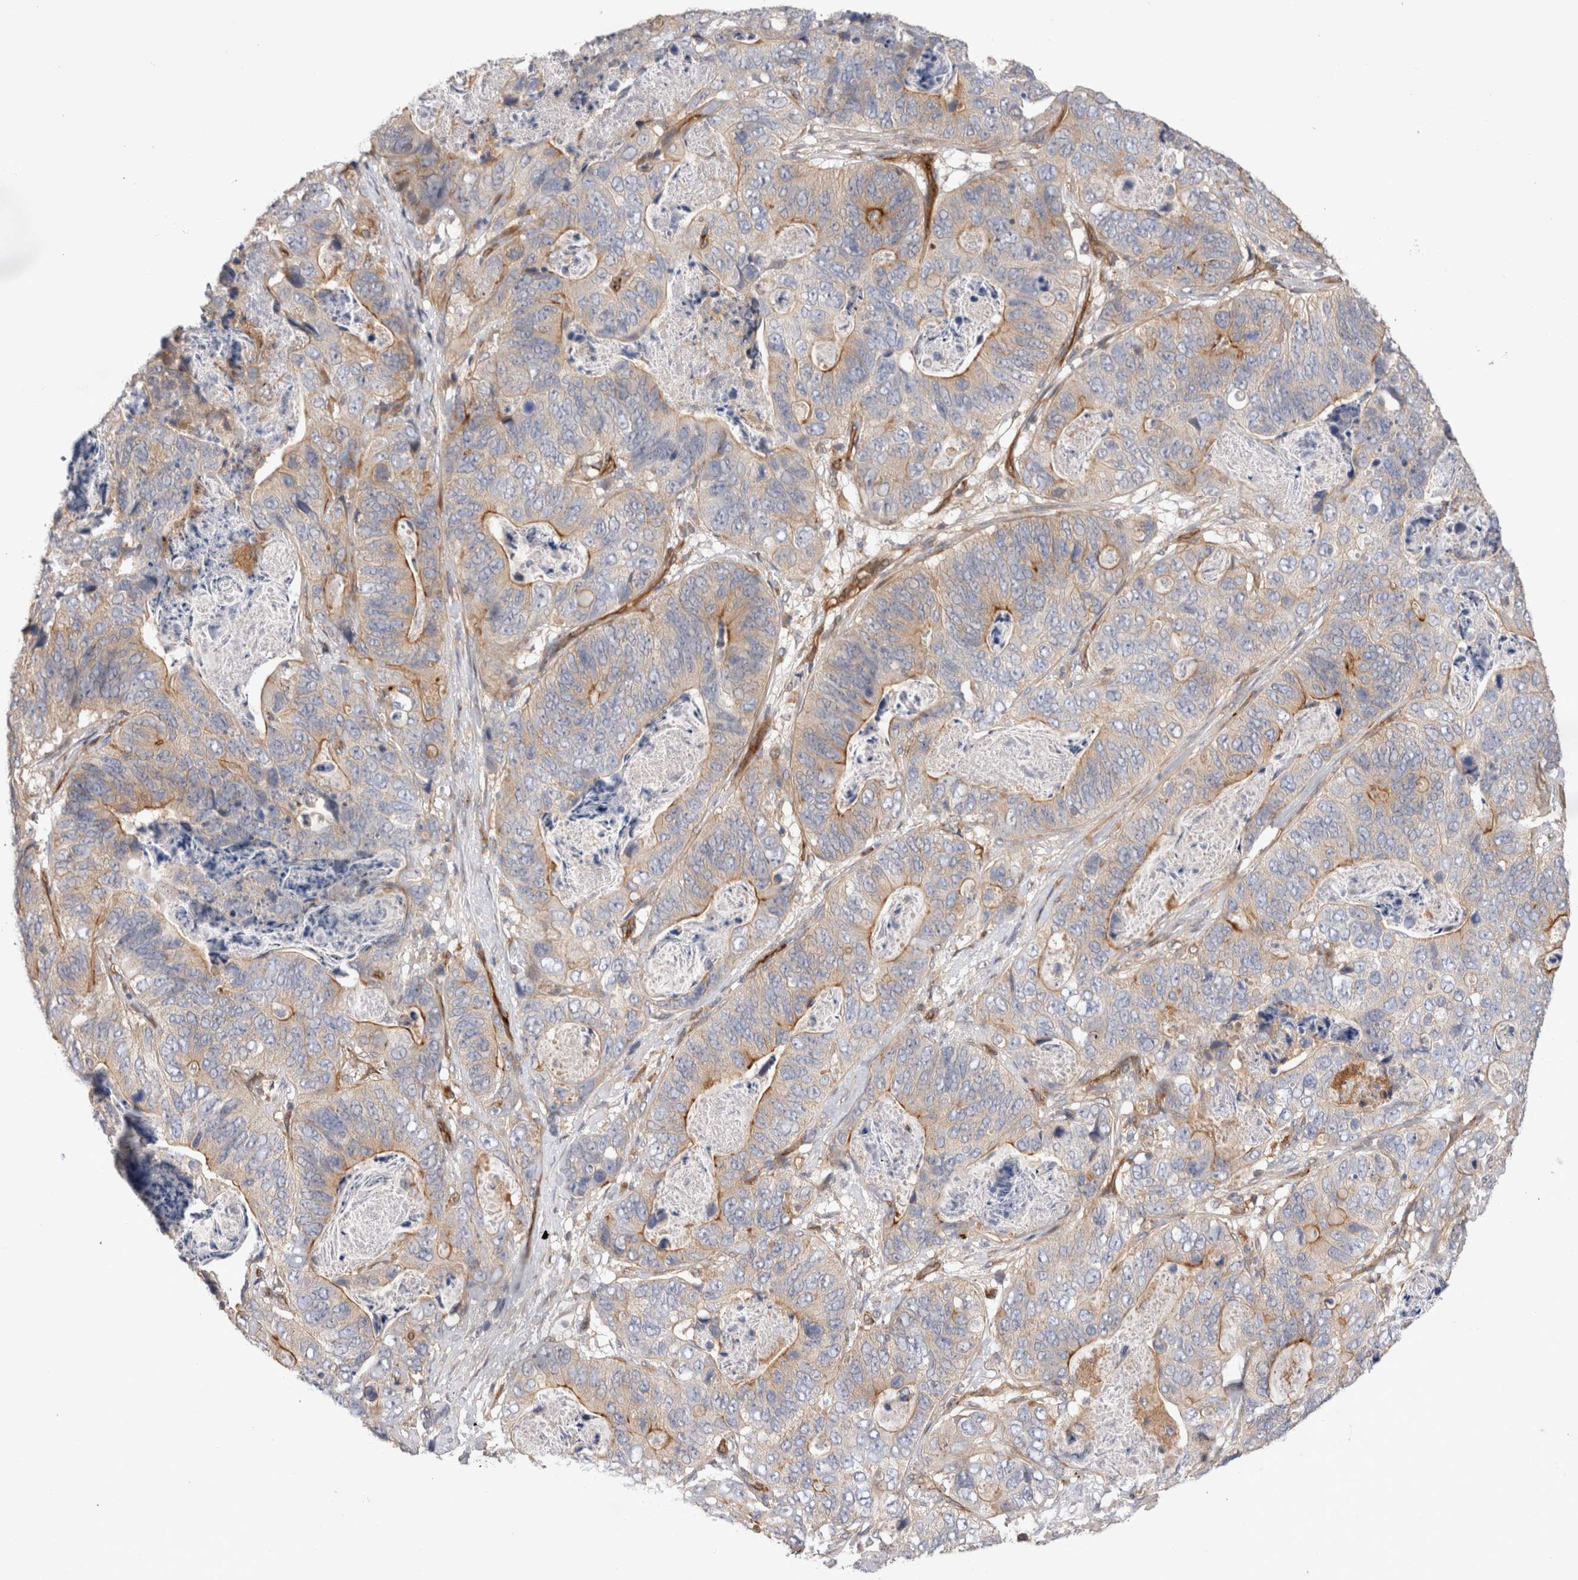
{"staining": {"intensity": "moderate", "quantity": "25%-75%", "location": "cytoplasmic/membranous"}, "tissue": "stomach cancer", "cell_type": "Tumor cells", "image_type": "cancer", "snomed": [{"axis": "morphology", "description": "Normal tissue, NOS"}, {"axis": "morphology", "description": "Adenocarcinoma, NOS"}, {"axis": "topography", "description": "Stomach"}], "caption": "Protein analysis of stomach cancer (adenocarcinoma) tissue displays moderate cytoplasmic/membranous staining in about 25%-75% of tumor cells.", "gene": "BNIP2", "patient": {"sex": "female", "age": 89}}